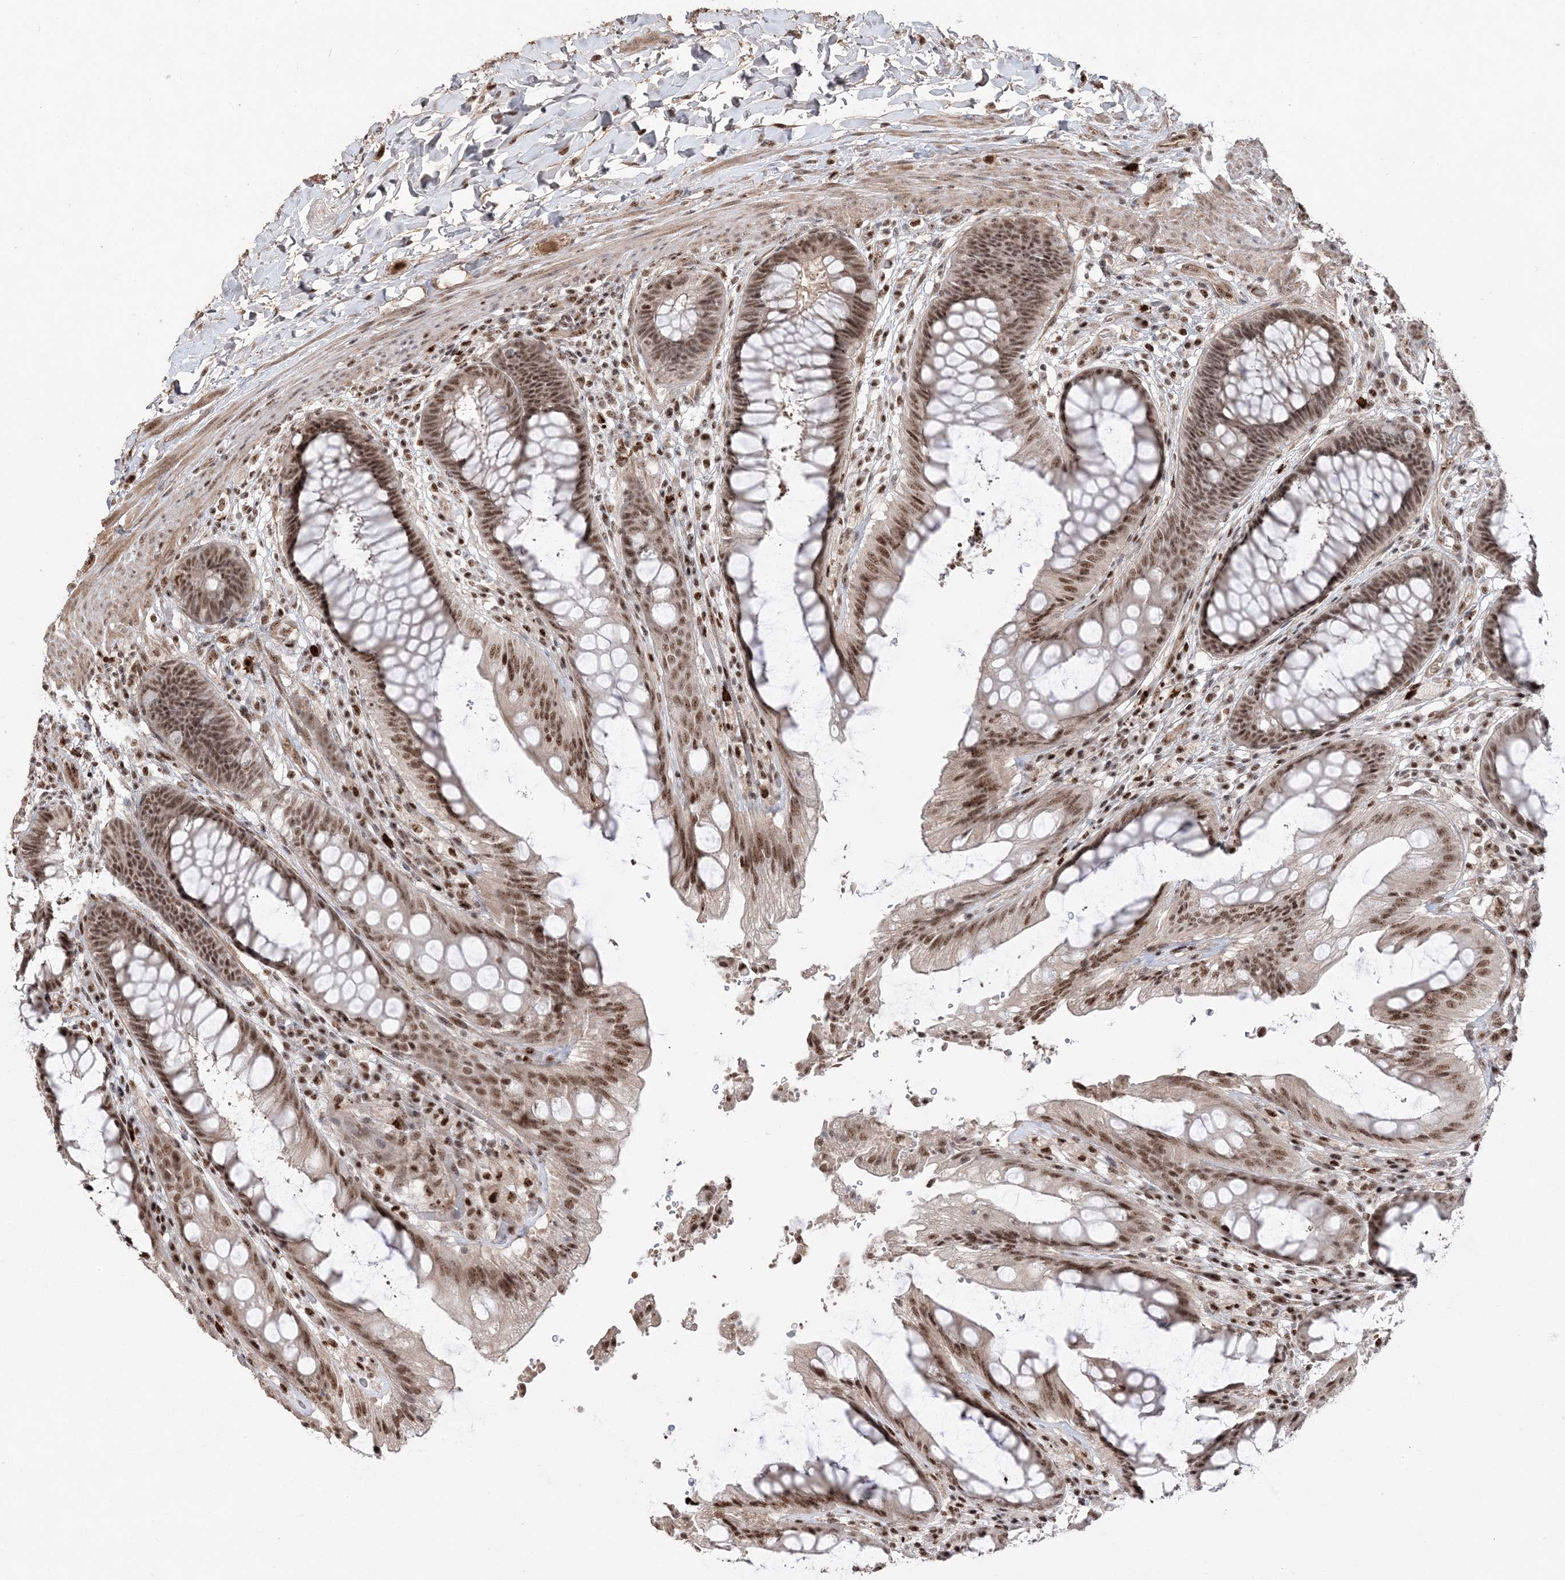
{"staining": {"intensity": "moderate", "quantity": ">75%", "location": "nuclear"}, "tissue": "rectum", "cell_type": "Glandular cells", "image_type": "normal", "snomed": [{"axis": "morphology", "description": "Normal tissue, NOS"}, {"axis": "topography", "description": "Rectum"}], "caption": "Moderate nuclear protein positivity is appreciated in about >75% of glandular cells in rectum.", "gene": "RBM17", "patient": {"sex": "female", "age": 46}}